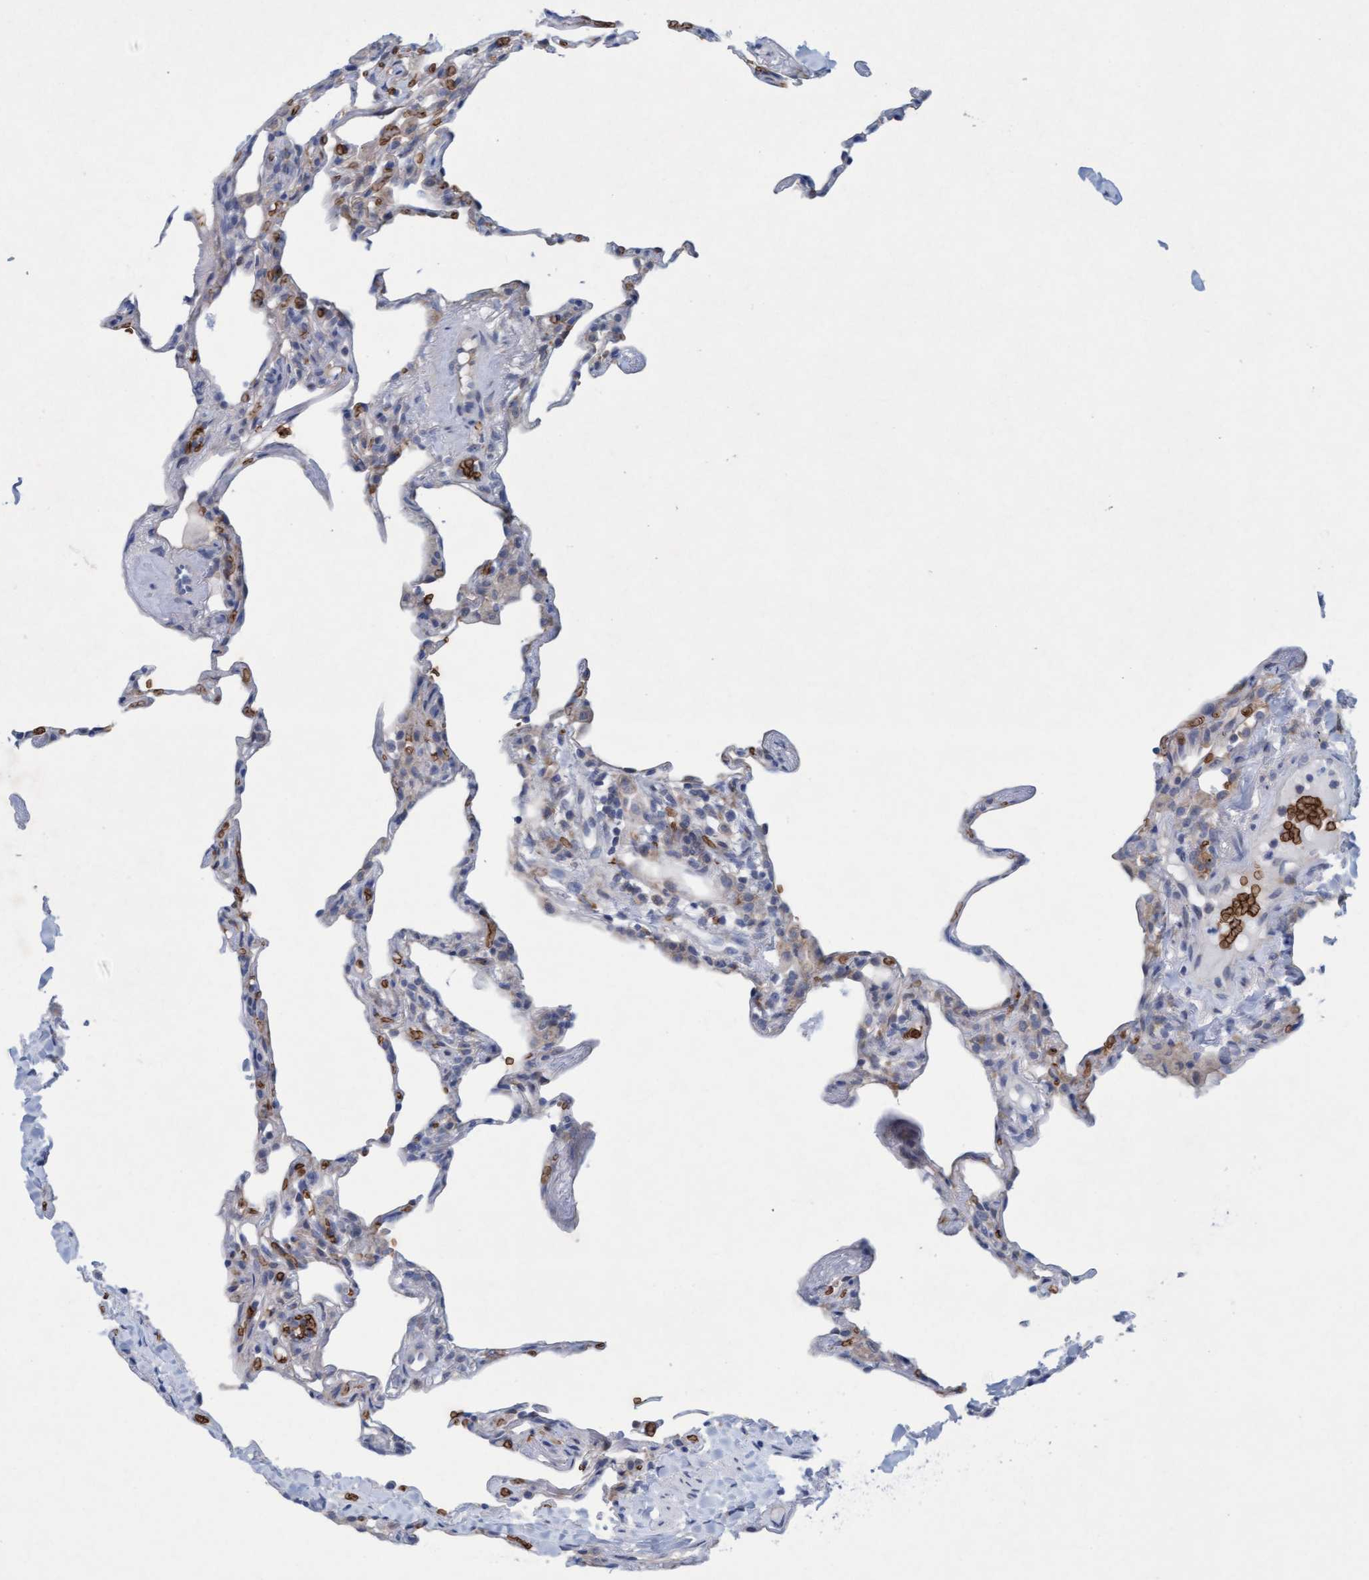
{"staining": {"intensity": "negative", "quantity": "none", "location": "none"}, "tissue": "lung", "cell_type": "Alveolar cells", "image_type": "normal", "snomed": [{"axis": "morphology", "description": "Normal tissue, NOS"}, {"axis": "topography", "description": "Lung"}], "caption": "DAB (3,3'-diaminobenzidine) immunohistochemical staining of benign lung exhibits no significant staining in alveolar cells. (DAB immunohistochemistry, high magnification).", "gene": "SPEM2", "patient": {"sex": "male", "age": 59}}